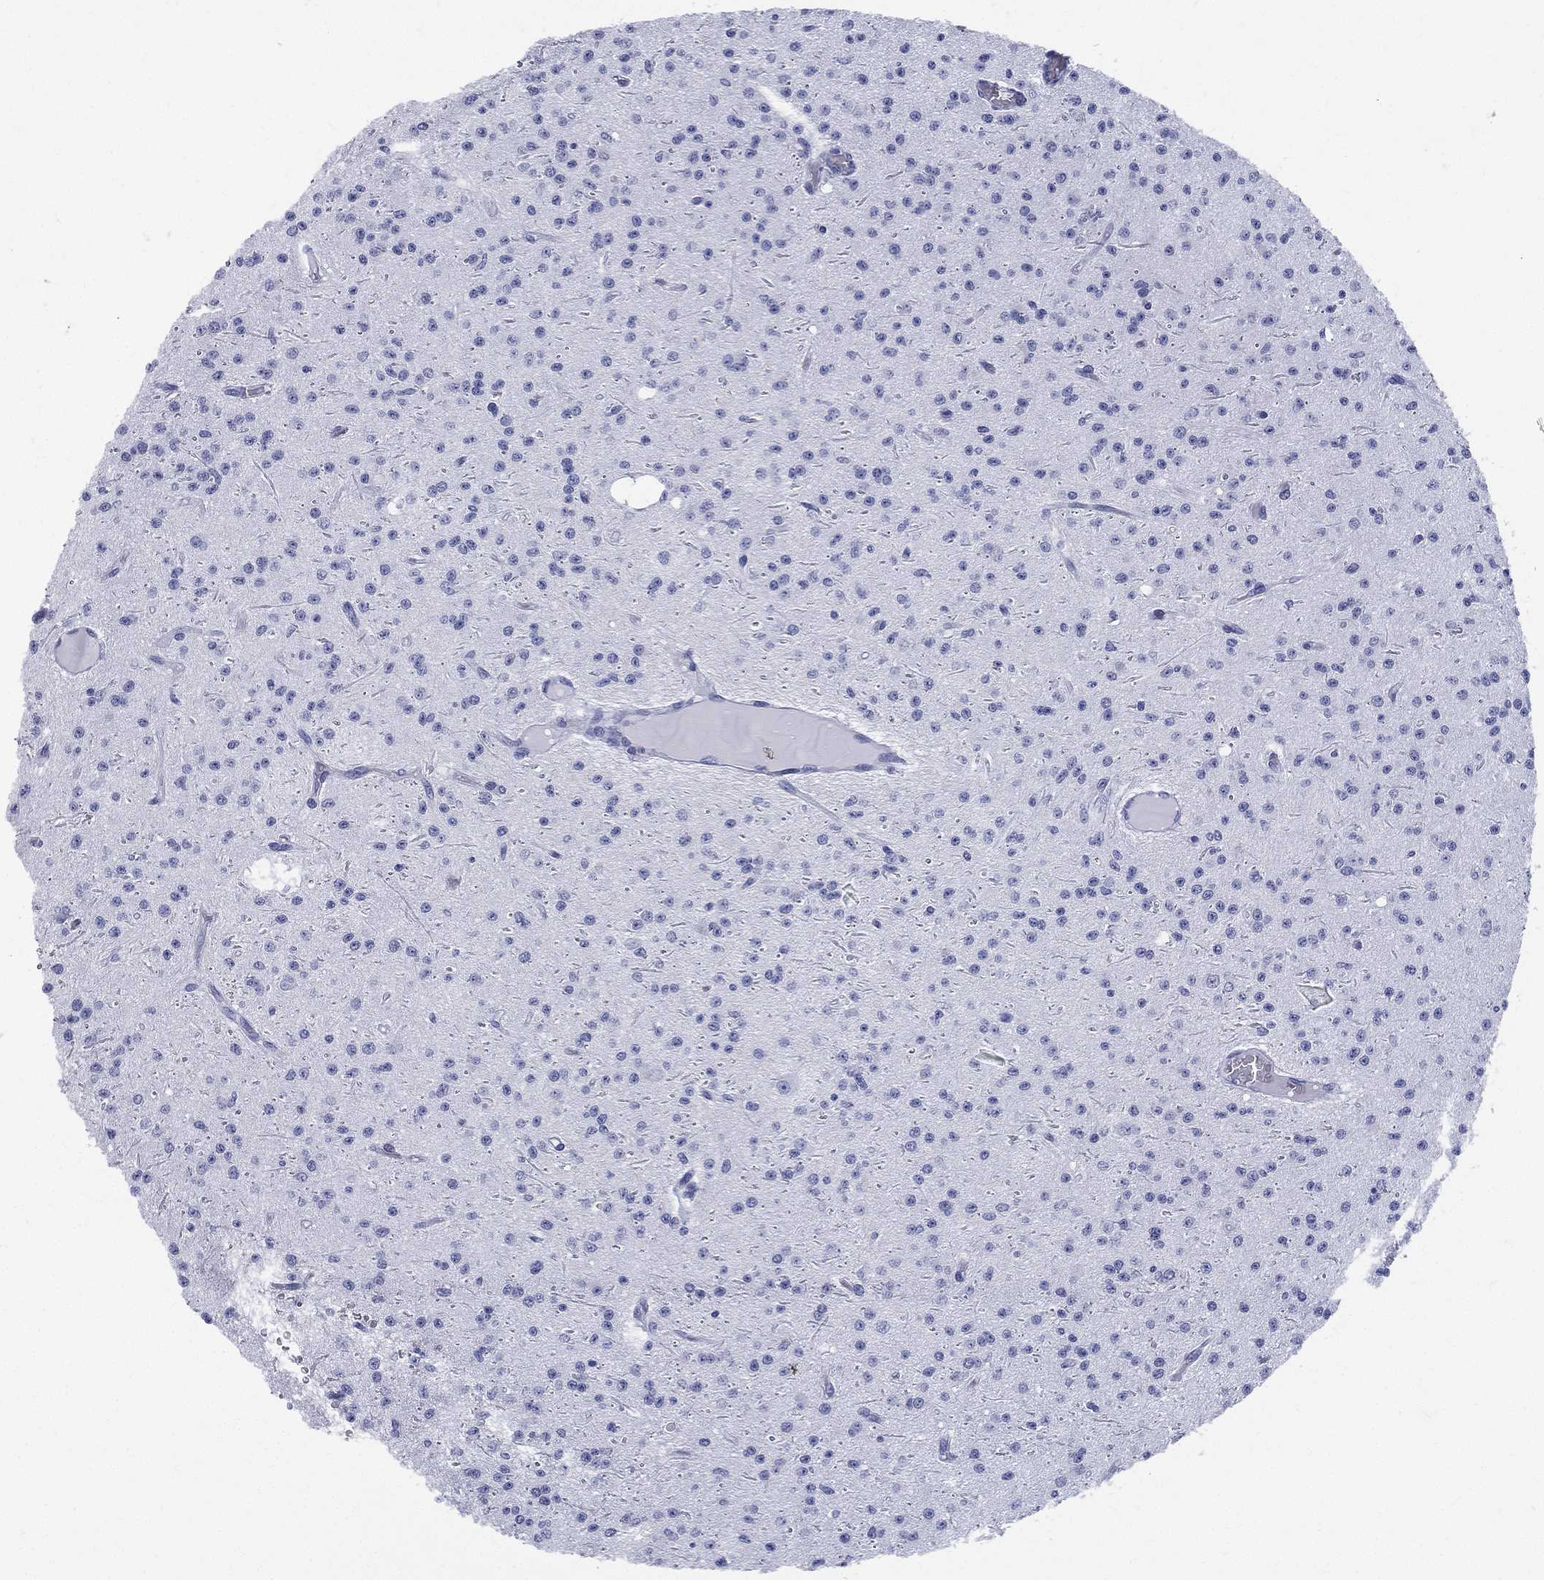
{"staining": {"intensity": "negative", "quantity": "none", "location": "none"}, "tissue": "glioma", "cell_type": "Tumor cells", "image_type": "cancer", "snomed": [{"axis": "morphology", "description": "Glioma, malignant, Low grade"}, {"axis": "topography", "description": "Brain"}], "caption": "A high-resolution photomicrograph shows immunohistochemistry (IHC) staining of low-grade glioma (malignant), which exhibits no significant staining in tumor cells.", "gene": "ETNPPL", "patient": {"sex": "male", "age": 27}}